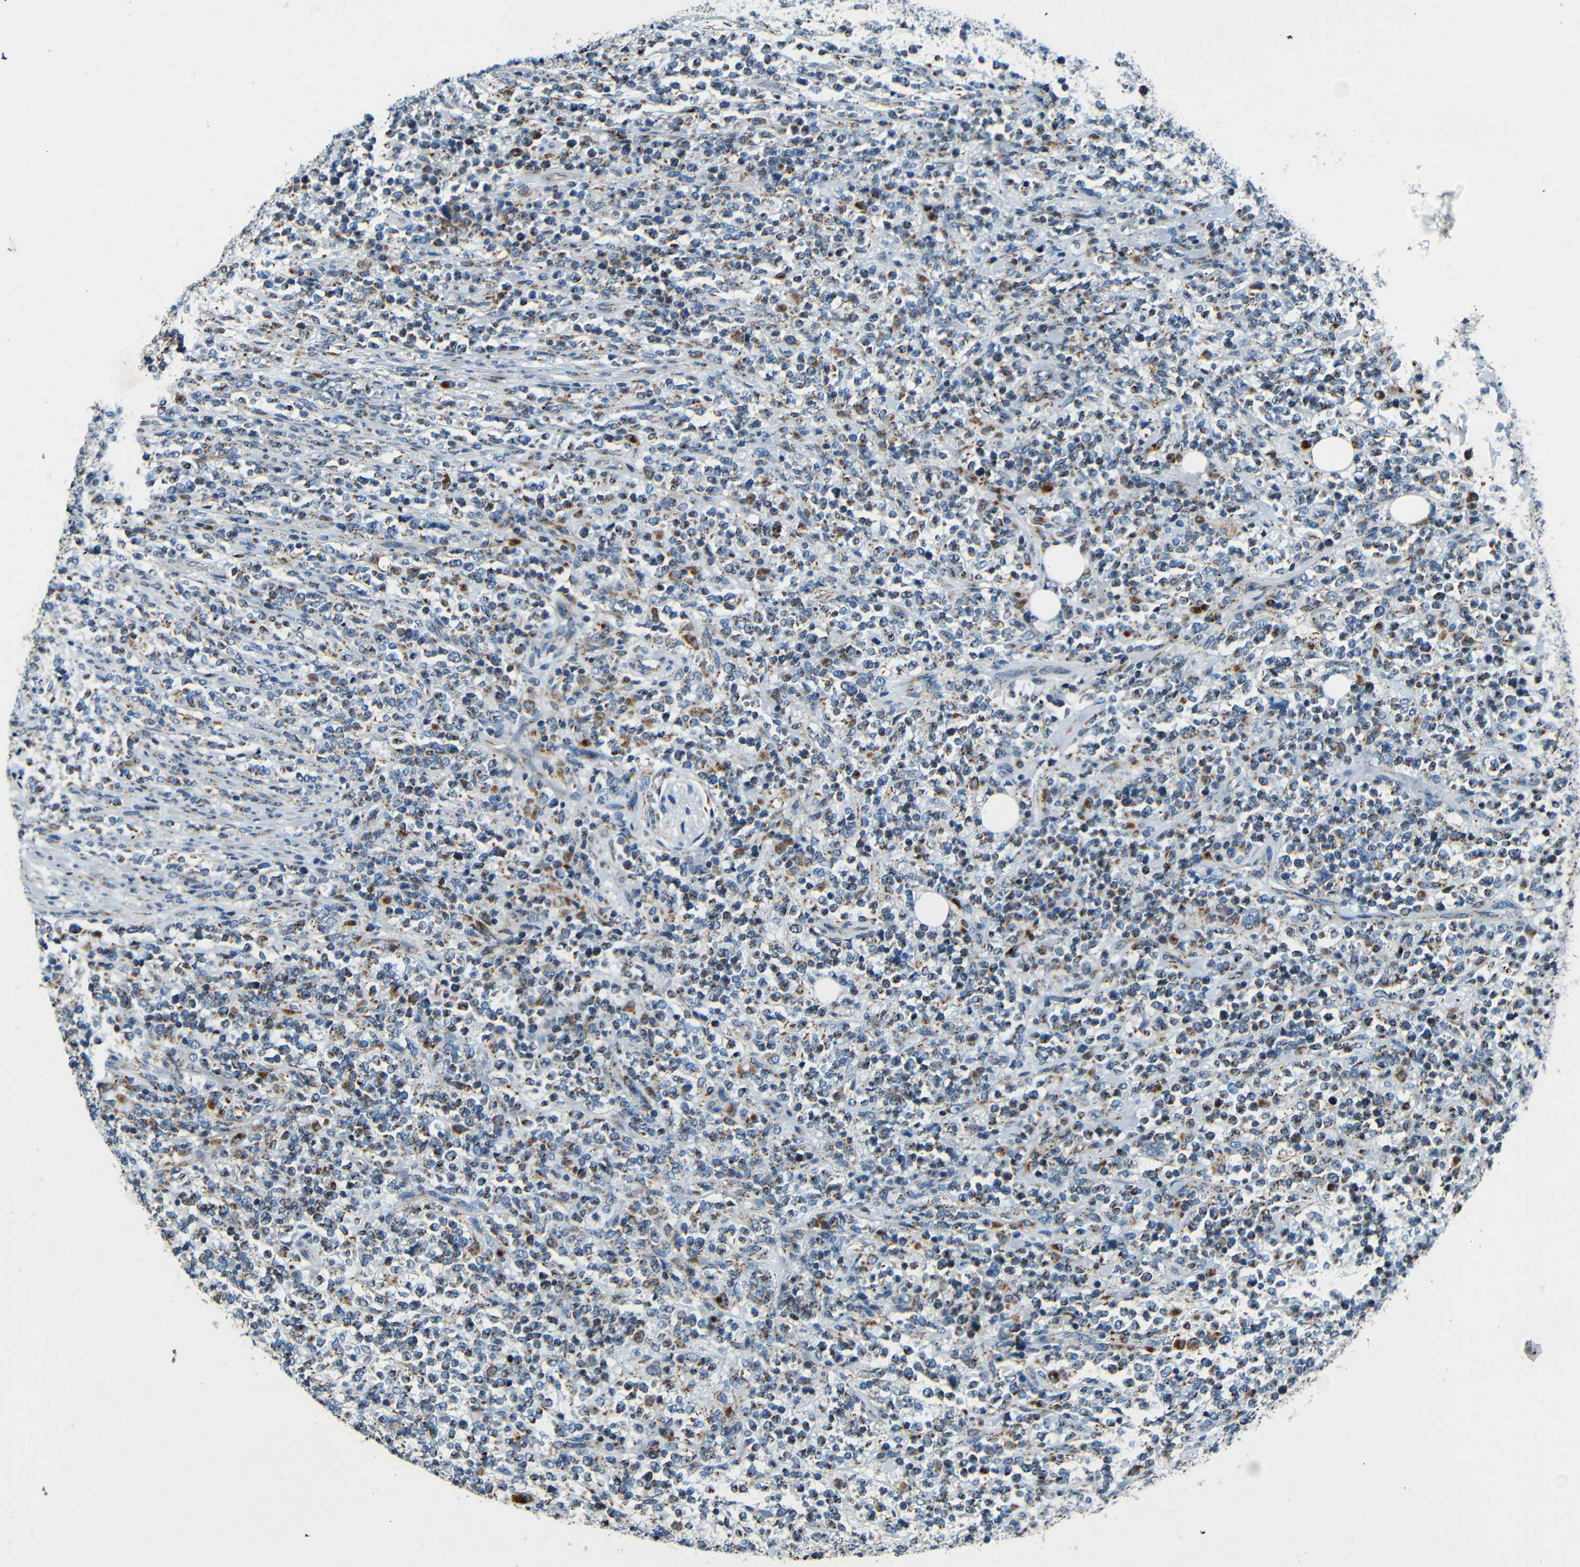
{"staining": {"intensity": "moderate", "quantity": "25%-75%", "location": "cytoplasmic/membranous"}, "tissue": "lymphoma", "cell_type": "Tumor cells", "image_type": "cancer", "snomed": [{"axis": "morphology", "description": "Malignant lymphoma, non-Hodgkin's type, High grade"}, {"axis": "topography", "description": "Soft tissue"}], "caption": "A histopathology image of human high-grade malignant lymphoma, non-Hodgkin's type stained for a protein displays moderate cytoplasmic/membranous brown staining in tumor cells.", "gene": "WSCD2", "patient": {"sex": "male", "age": 18}}